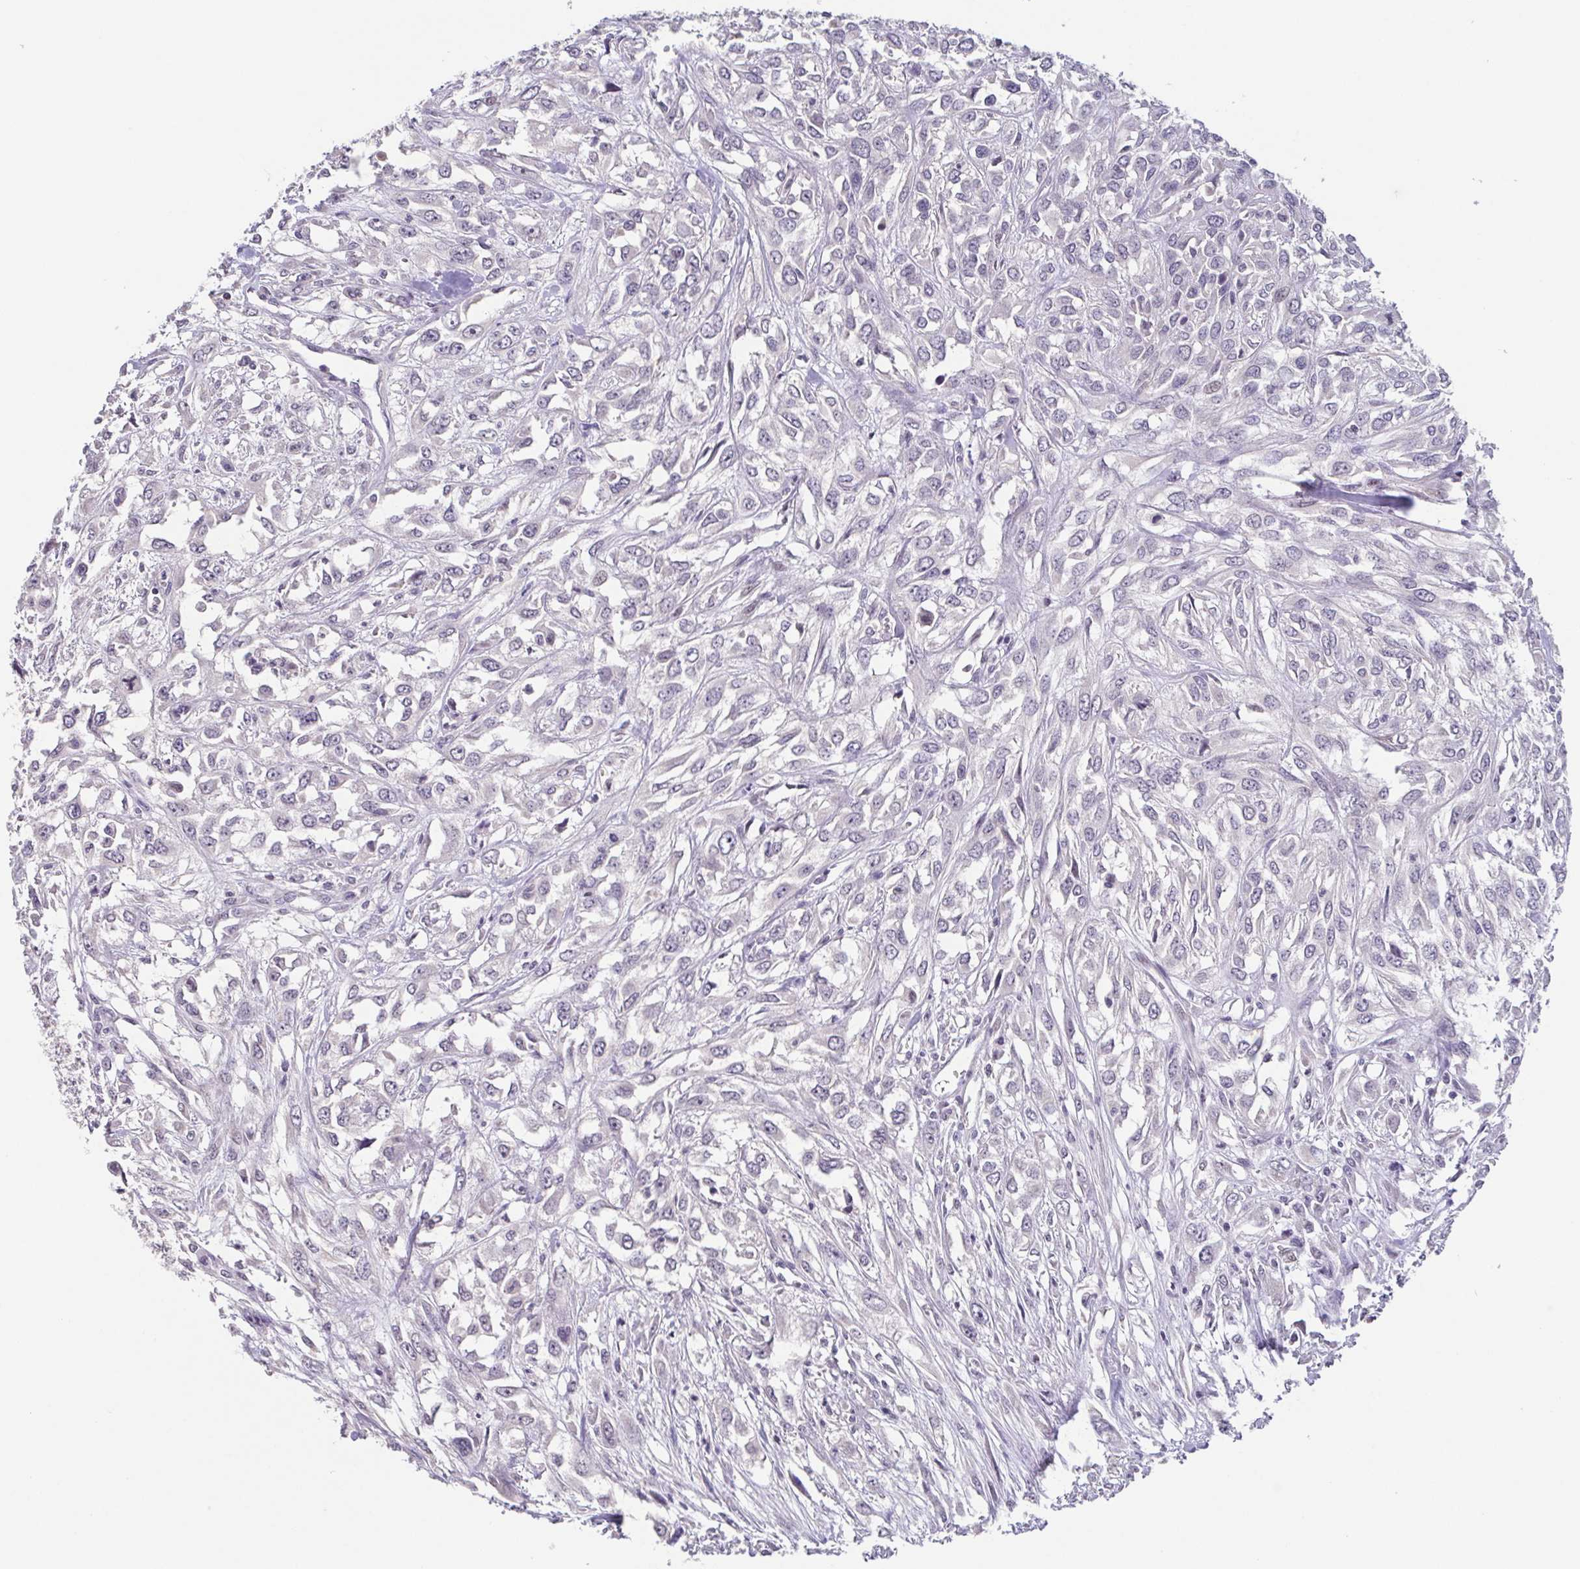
{"staining": {"intensity": "negative", "quantity": "none", "location": "none"}, "tissue": "urothelial cancer", "cell_type": "Tumor cells", "image_type": "cancer", "snomed": [{"axis": "morphology", "description": "Urothelial carcinoma, High grade"}, {"axis": "topography", "description": "Urinary bladder"}], "caption": "The immunohistochemistry photomicrograph has no significant staining in tumor cells of high-grade urothelial carcinoma tissue.", "gene": "GHRL", "patient": {"sex": "male", "age": 67}}